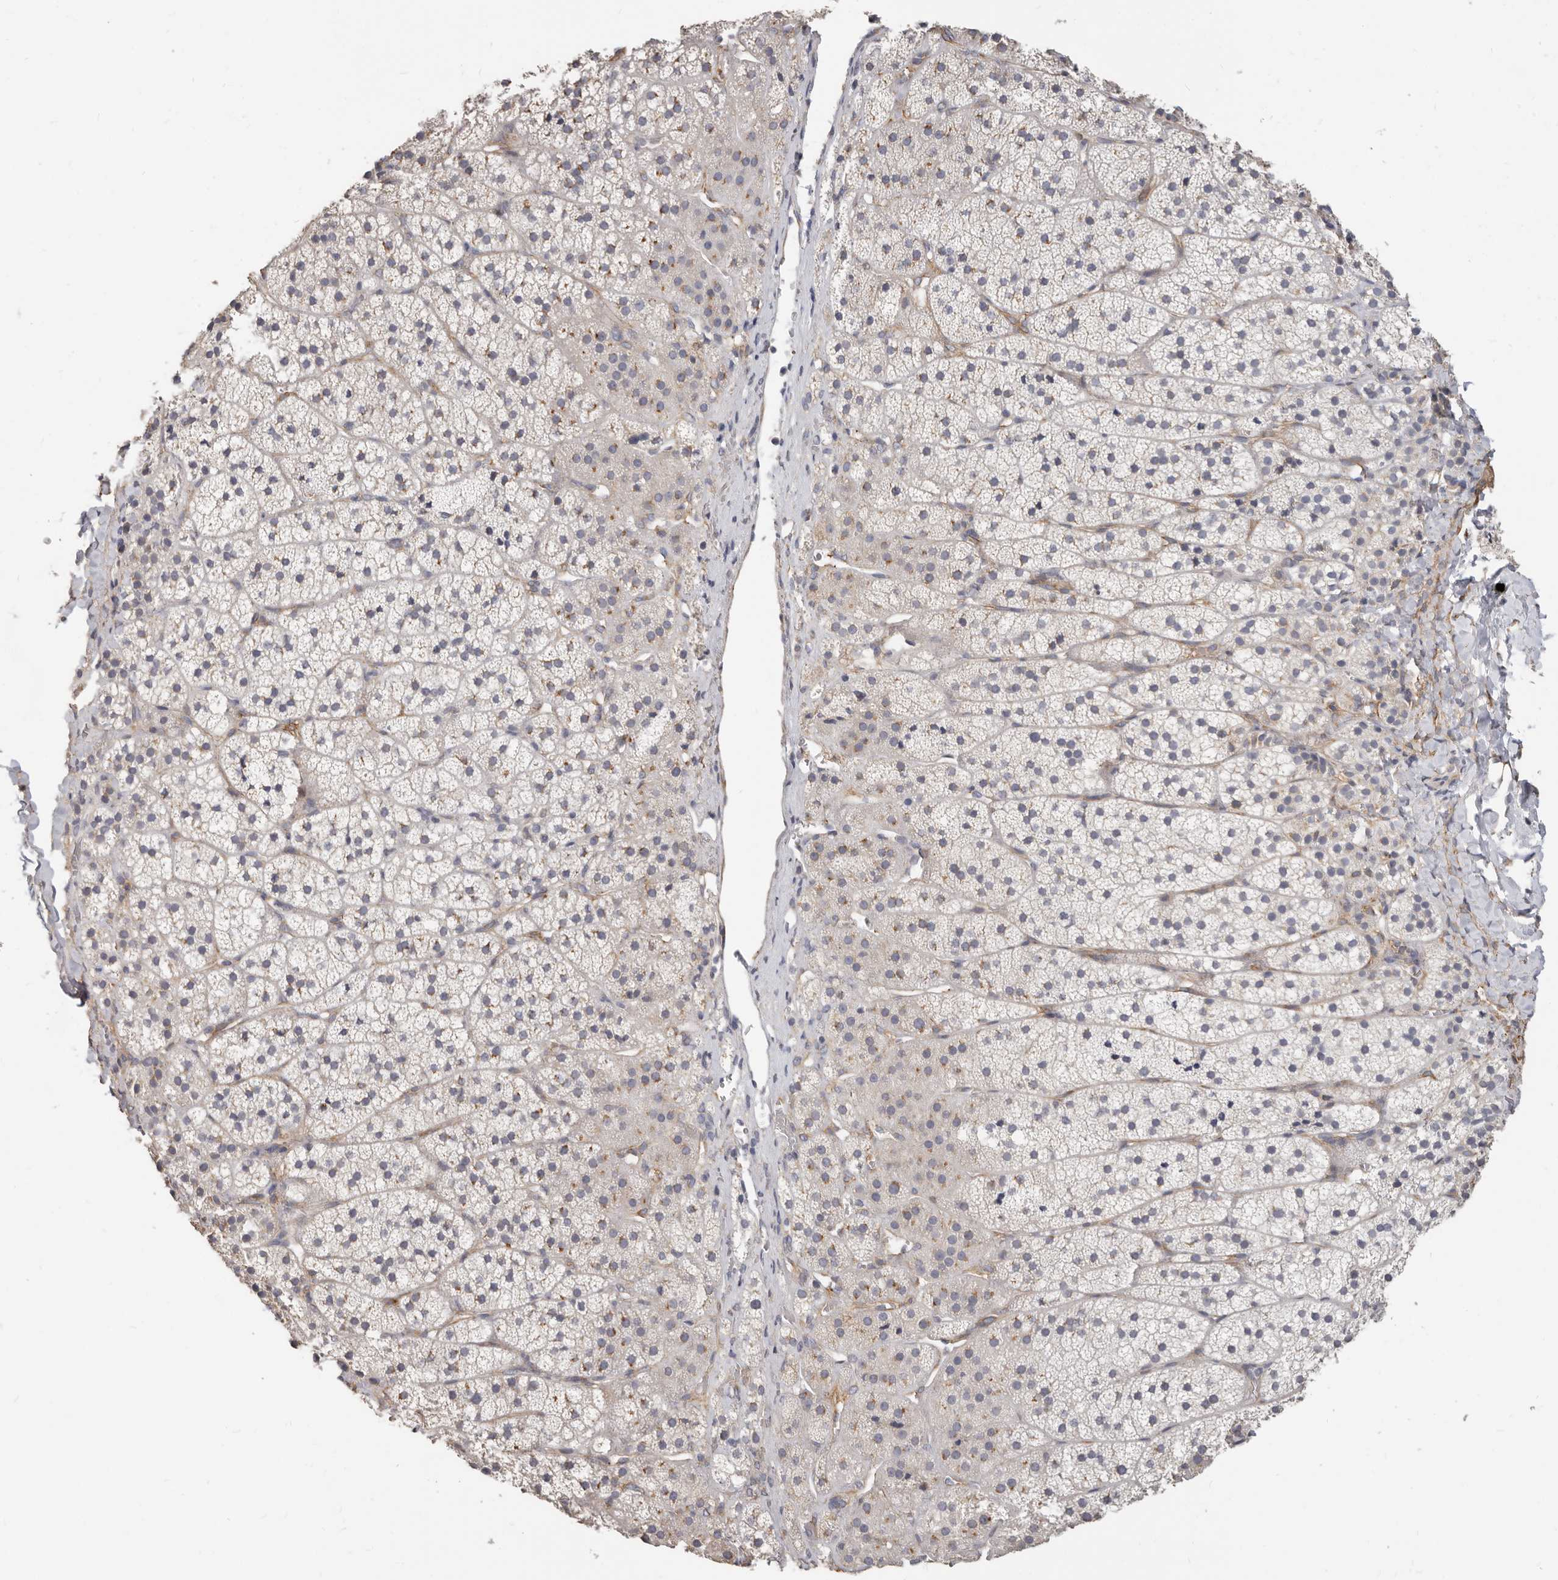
{"staining": {"intensity": "weak", "quantity": "<25%", "location": "cytoplasmic/membranous"}, "tissue": "adrenal gland", "cell_type": "Glandular cells", "image_type": "normal", "snomed": [{"axis": "morphology", "description": "Normal tissue, NOS"}, {"axis": "topography", "description": "Adrenal gland"}], "caption": "Immunohistochemistry of normal adrenal gland shows no expression in glandular cells.", "gene": "RABAC1", "patient": {"sex": "female", "age": 44}}